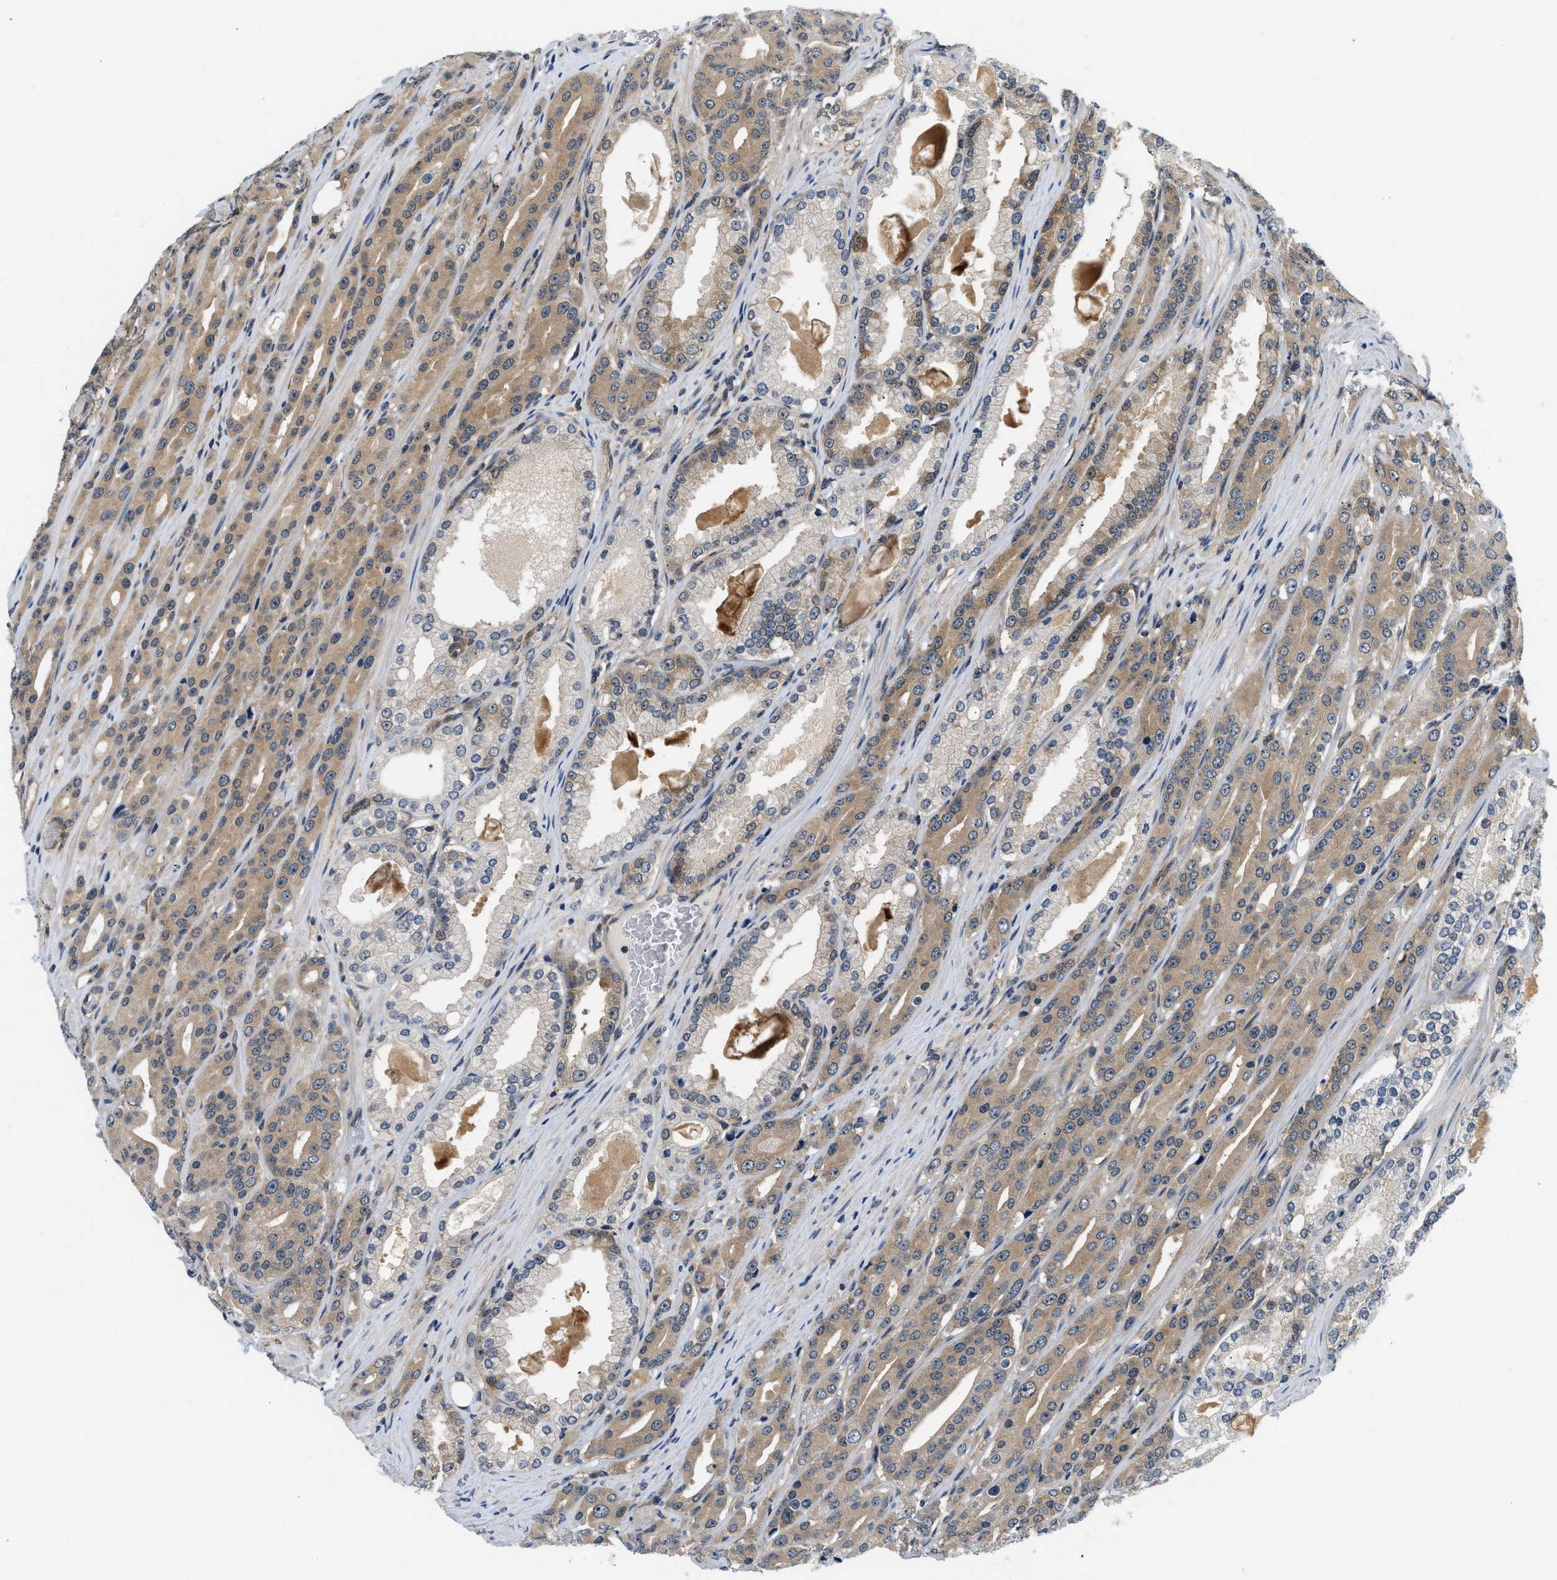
{"staining": {"intensity": "moderate", "quantity": ">75%", "location": "cytoplasmic/membranous"}, "tissue": "prostate cancer", "cell_type": "Tumor cells", "image_type": "cancer", "snomed": [{"axis": "morphology", "description": "Adenocarcinoma, High grade"}, {"axis": "topography", "description": "Prostate"}], "caption": "There is medium levels of moderate cytoplasmic/membranous expression in tumor cells of prostate cancer, as demonstrated by immunohistochemical staining (brown color).", "gene": "EIF4EBP2", "patient": {"sex": "male", "age": 71}}